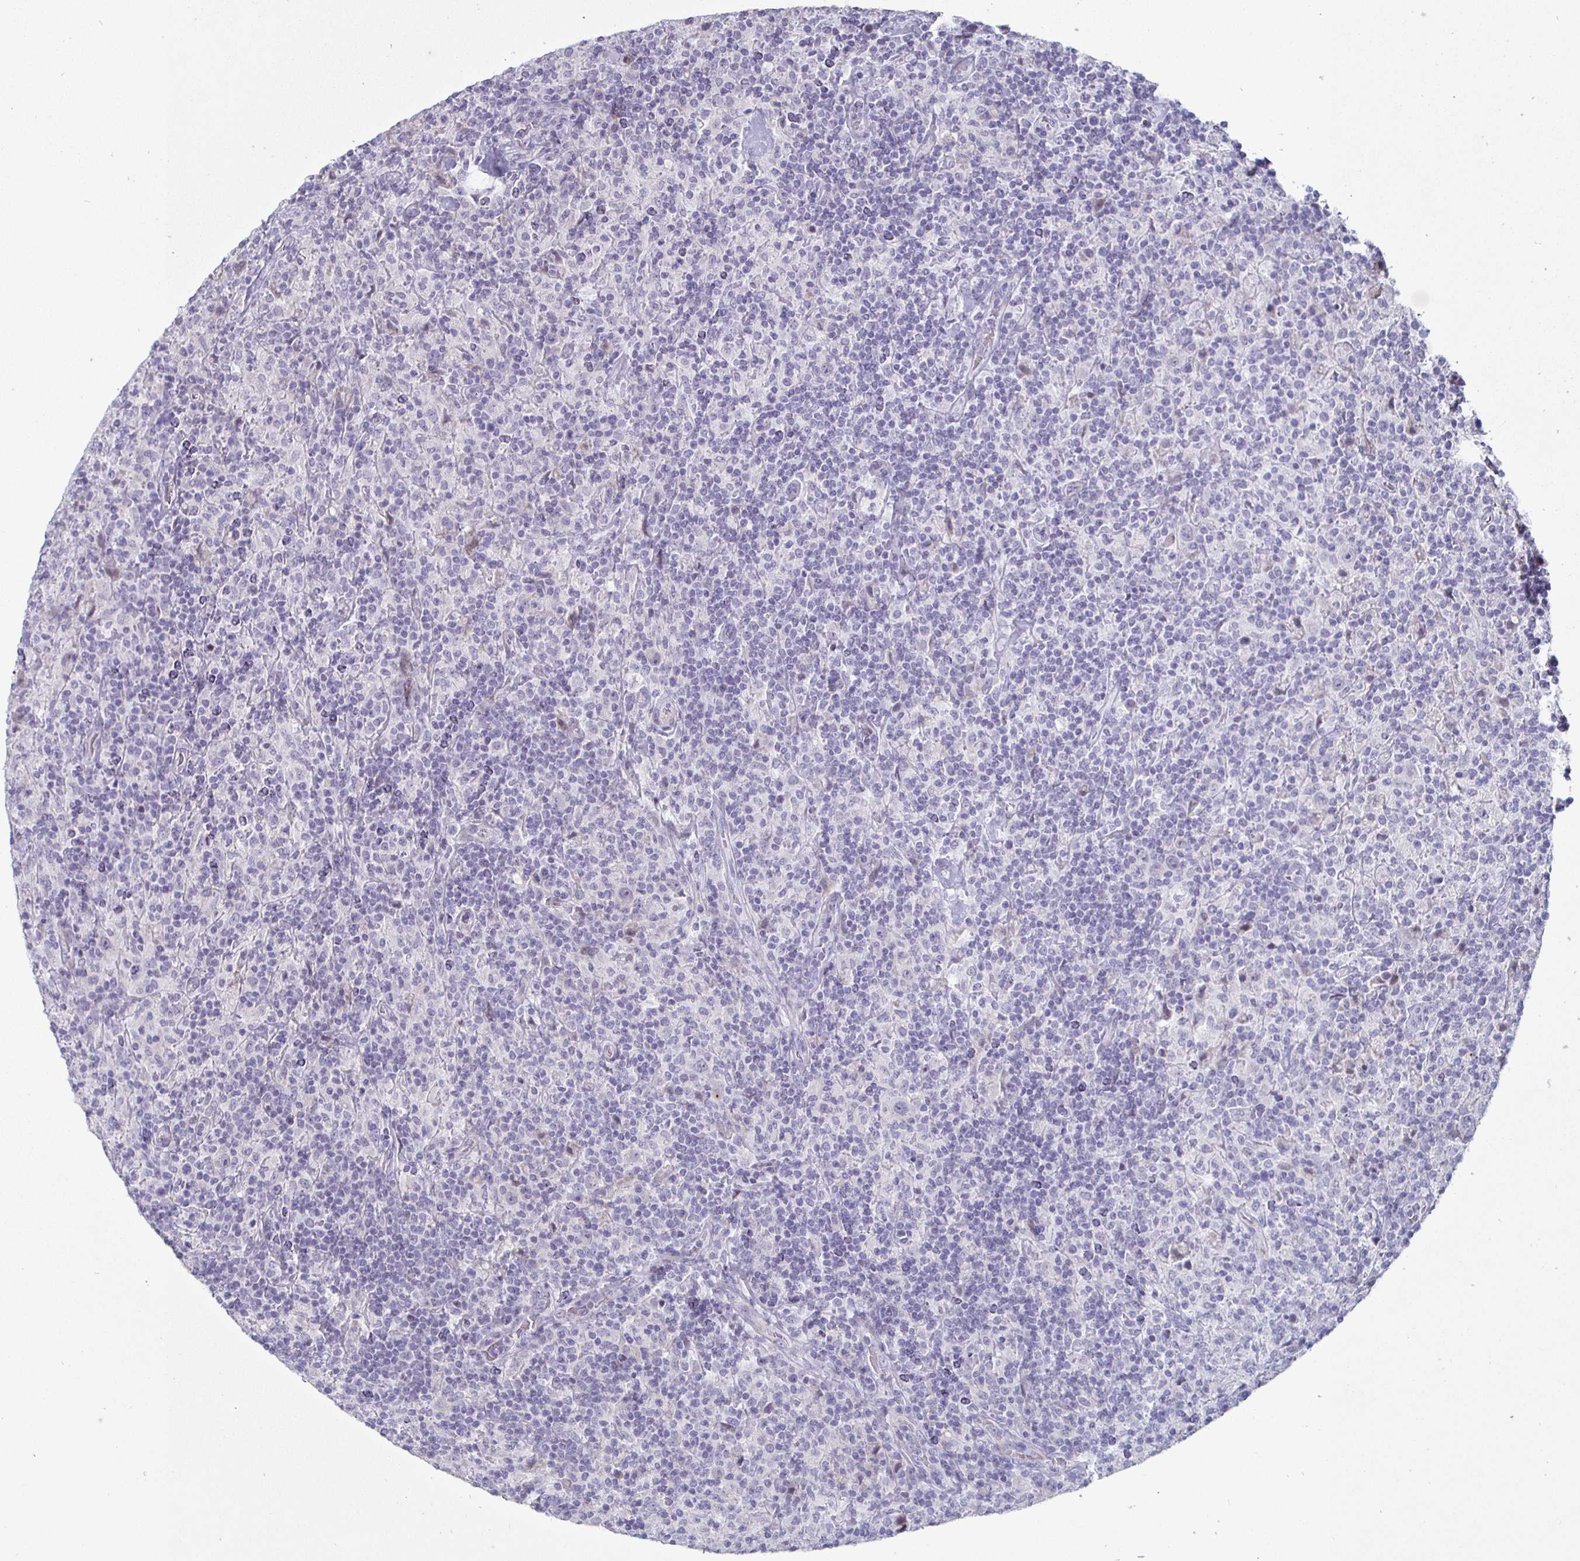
{"staining": {"intensity": "negative", "quantity": "none", "location": "none"}, "tissue": "lymphoma", "cell_type": "Tumor cells", "image_type": "cancer", "snomed": [{"axis": "morphology", "description": "Hodgkin's disease, NOS"}, {"axis": "topography", "description": "Lymph node"}], "caption": "Immunohistochemistry (IHC) image of Hodgkin's disease stained for a protein (brown), which demonstrates no positivity in tumor cells.", "gene": "DMRTB1", "patient": {"sex": "male", "age": 70}}